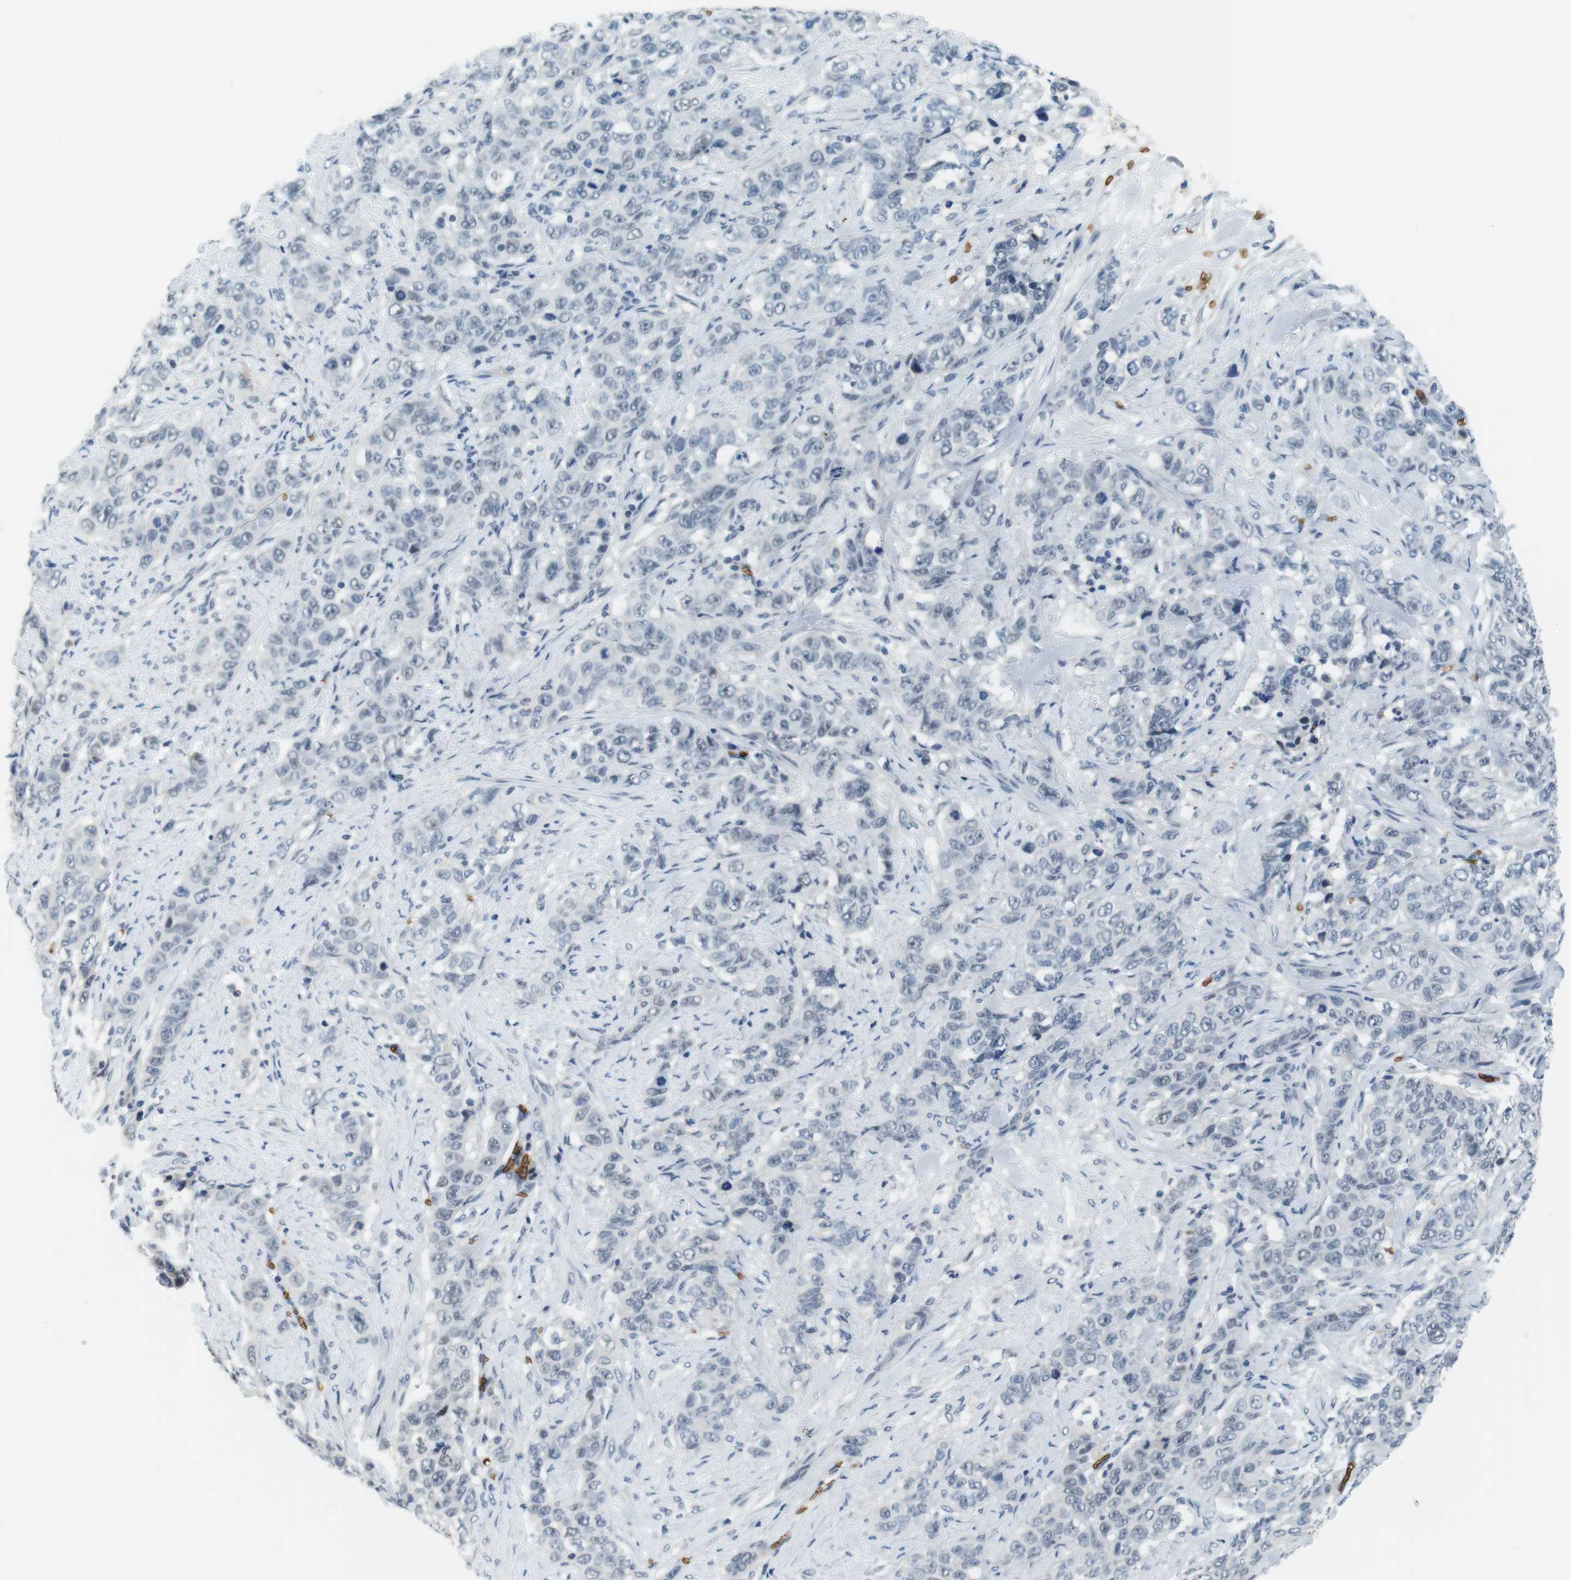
{"staining": {"intensity": "negative", "quantity": "none", "location": "none"}, "tissue": "stomach cancer", "cell_type": "Tumor cells", "image_type": "cancer", "snomed": [{"axis": "morphology", "description": "Adenocarcinoma, NOS"}, {"axis": "topography", "description": "Stomach"}], "caption": "IHC photomicrograph of stomach cancer stained for a protein (brown), which reveals no positivity in tumor cells.", "gene": "SLC4A1", "patient": {"sex": "male", "age": 48}}